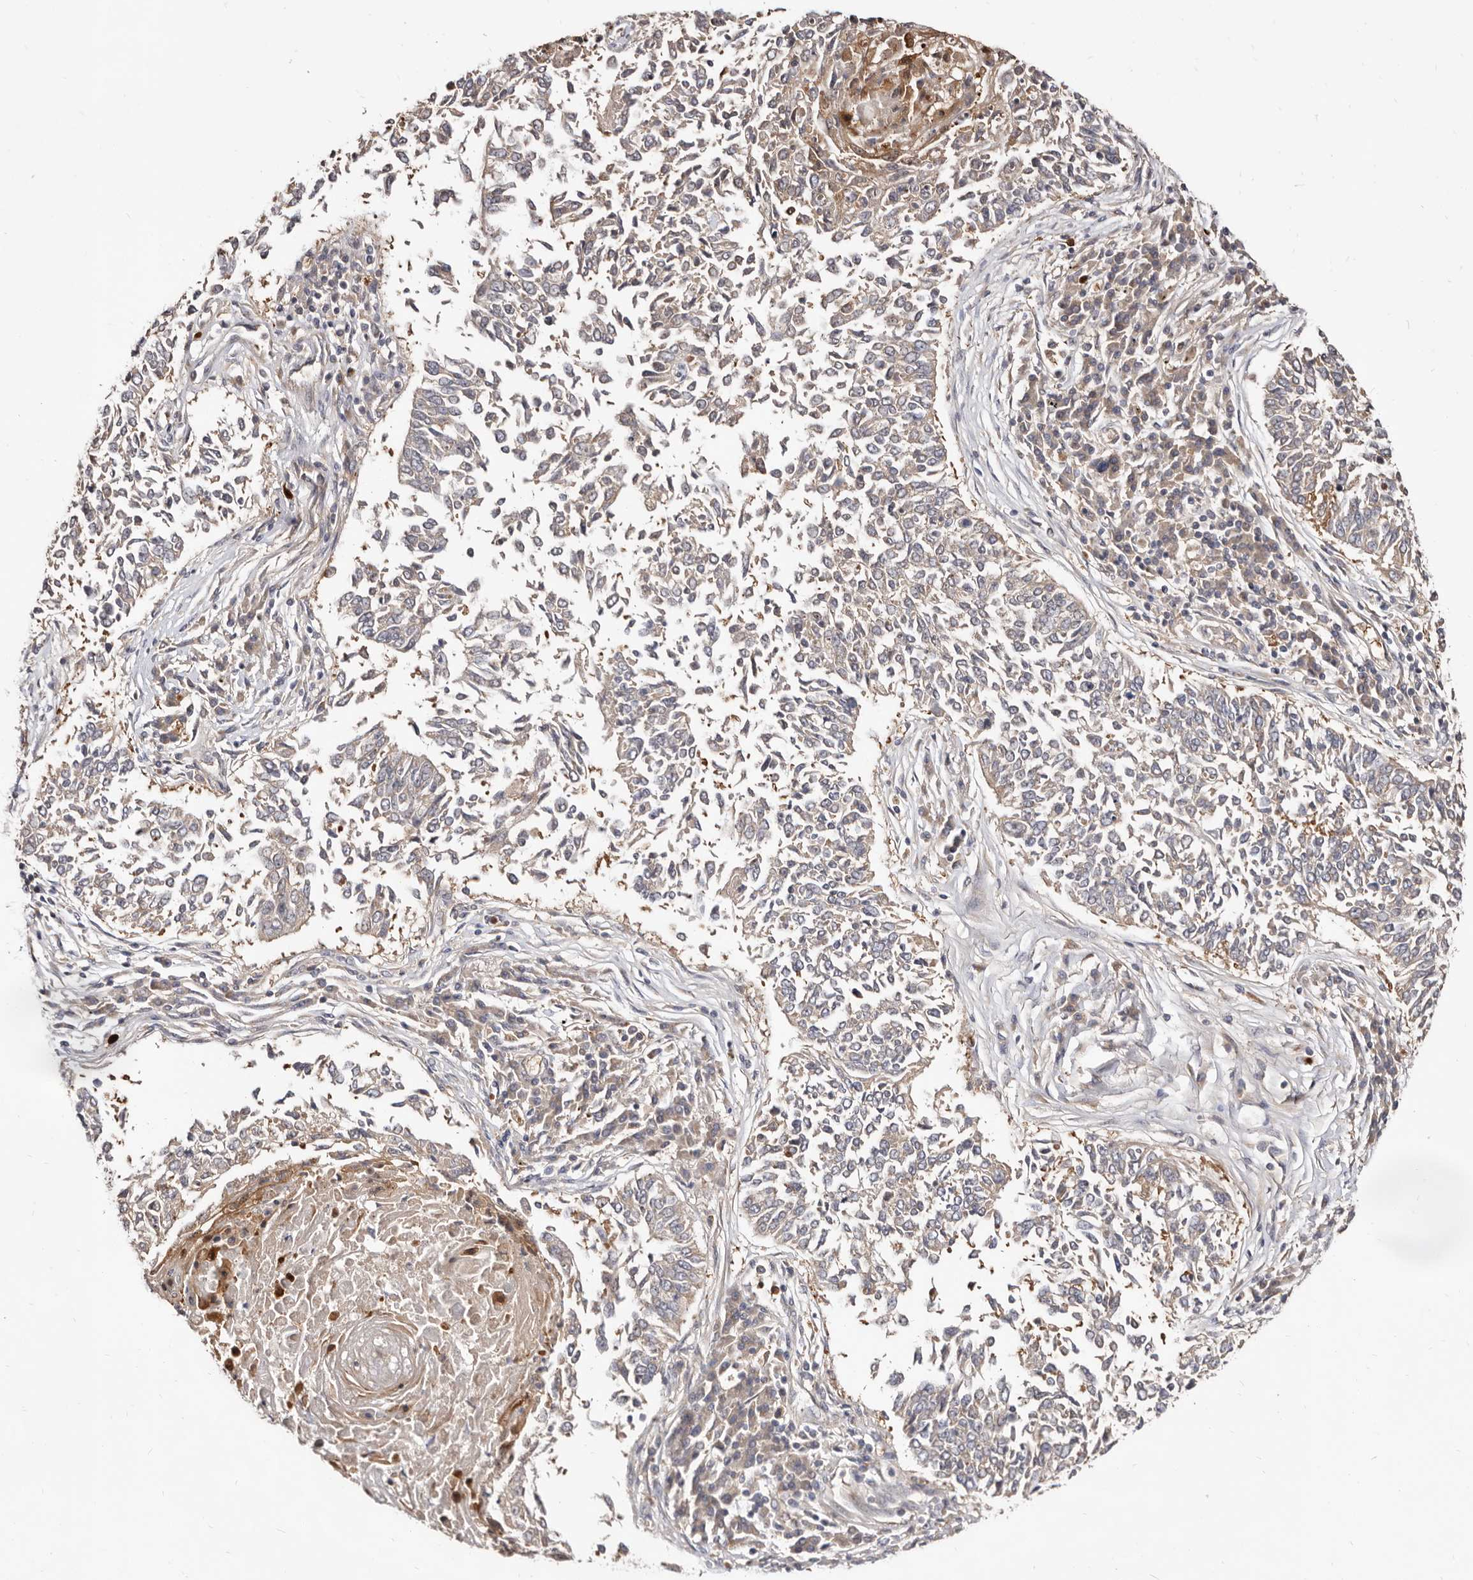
{"staining": {"intensity": "weak", "quantity": "<25%", "location": "cytoplasmic/membranous"}, "tissue": "lung cancer", "cell_type": "Tumor cells", "image_type": "cancer", "snomed": [{"axis": "morphology", "description": "Normal tissue, NOS"}, {"axis": "morphology", "description": "Squamous cell carcinoma, NOS"}, {"axis": "topography", "description": "Cartilage tissue"}, {"axis": "topography", "description": "Bronchus"}, {"axis": "topography", "description": "Lung"}, {"axis": "topography", "description": "Peripheral nerve tissue"}], "caption": "Tumor cells show no significant expression in squamous cell carcinoma (lung). Nuclei are stained in blue.", "gene": "TC2N", "patient": {"sex": "female", "age": 49}}